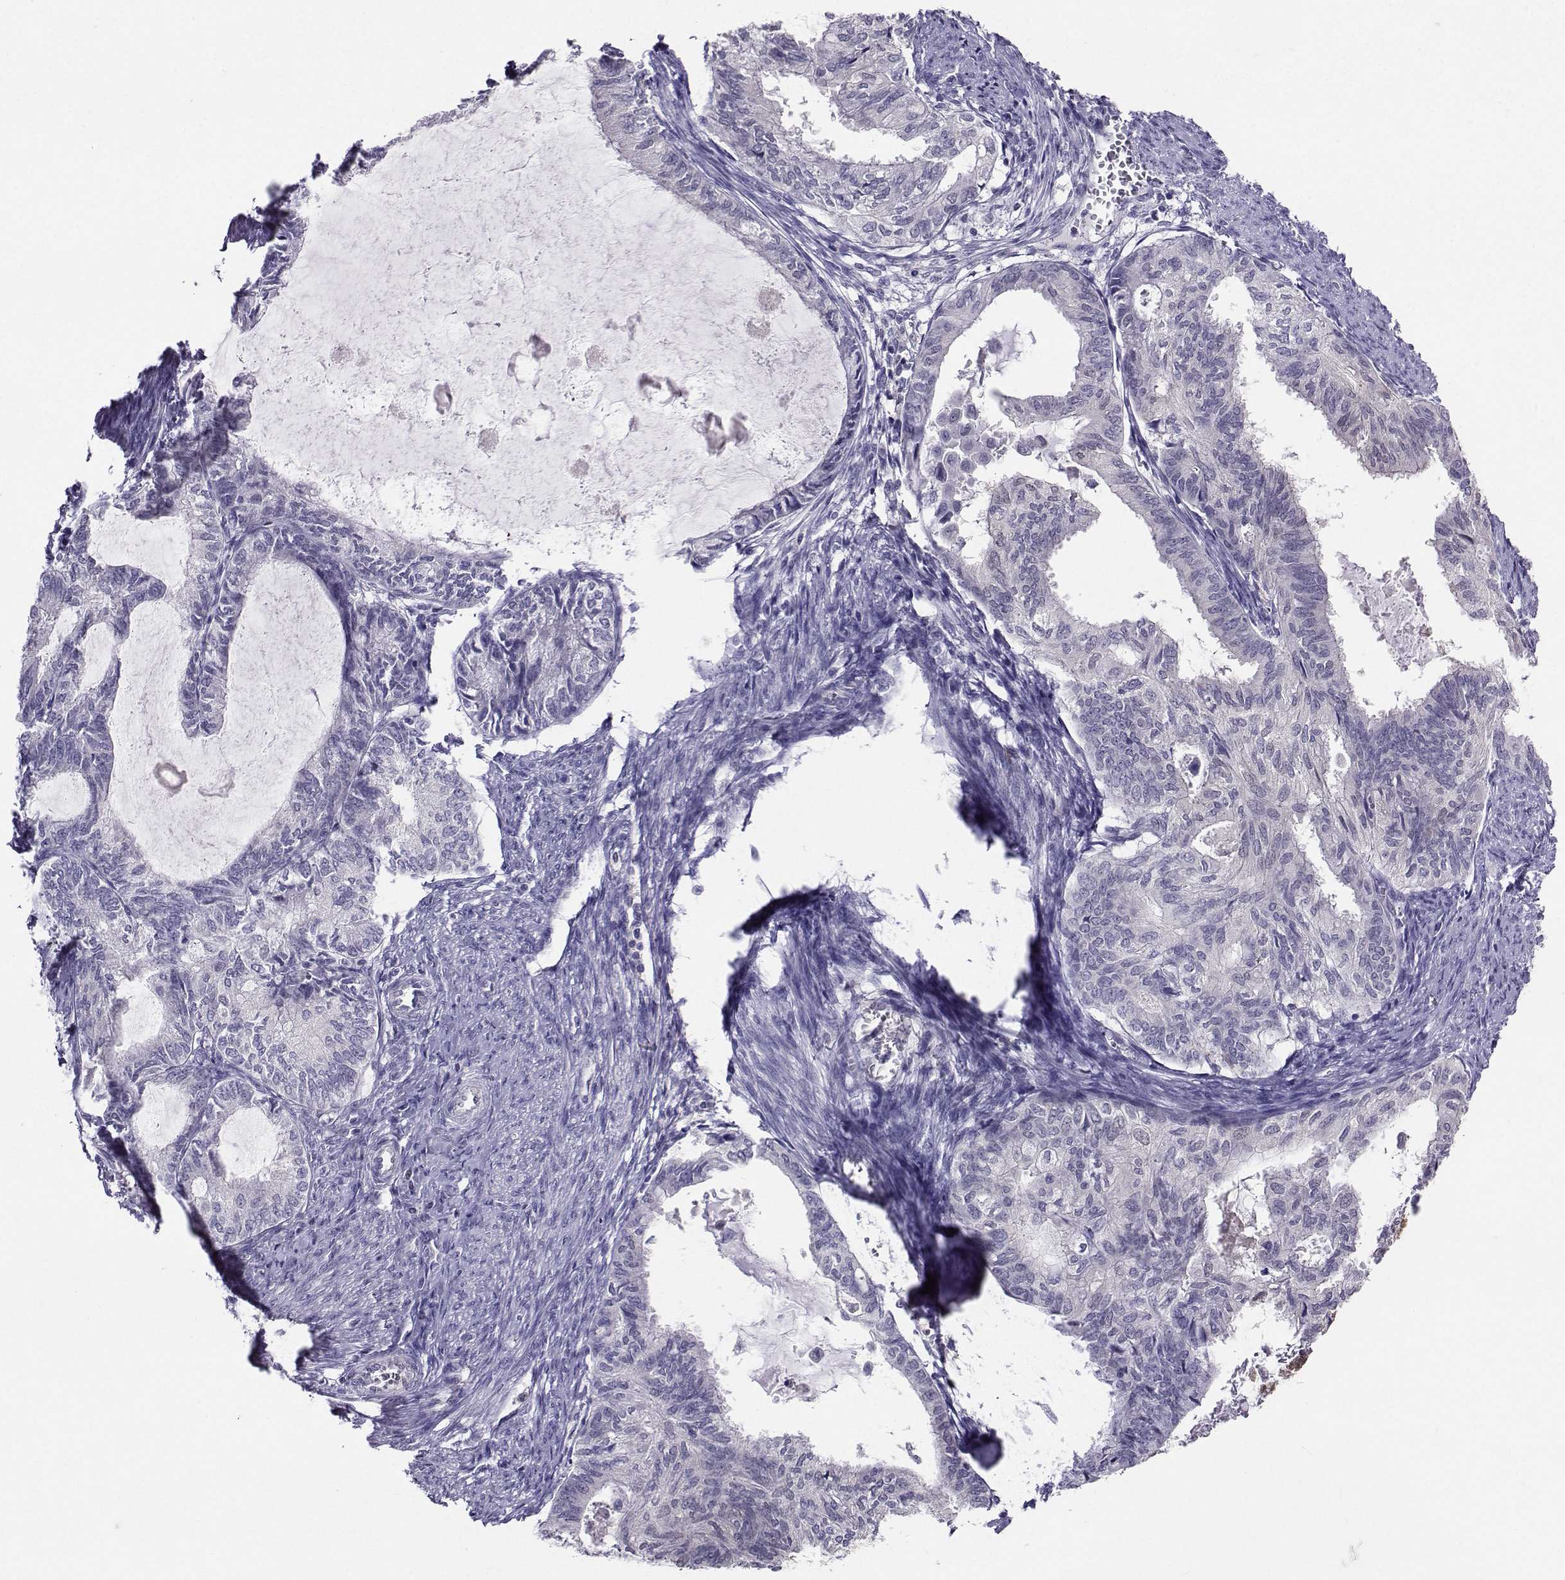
{"staining": {"intensity": "negative", "quantity": "none", "location": "none"}, "tissue": "endometrial cancer", "cell_type": "Tumor cells", "image_type": "cancer", "snomed": [{"axis": "morphology", "description": "Adenocarcinoma, NOS"}, {"axis": "topography", "description": "Endometrium"}], "caption": "Endometrial cancer stained for a protein using IHC exhibits no expression tumor cells.", "gene": "PGK1", "patient": {"sex": "female", "age": 86}}